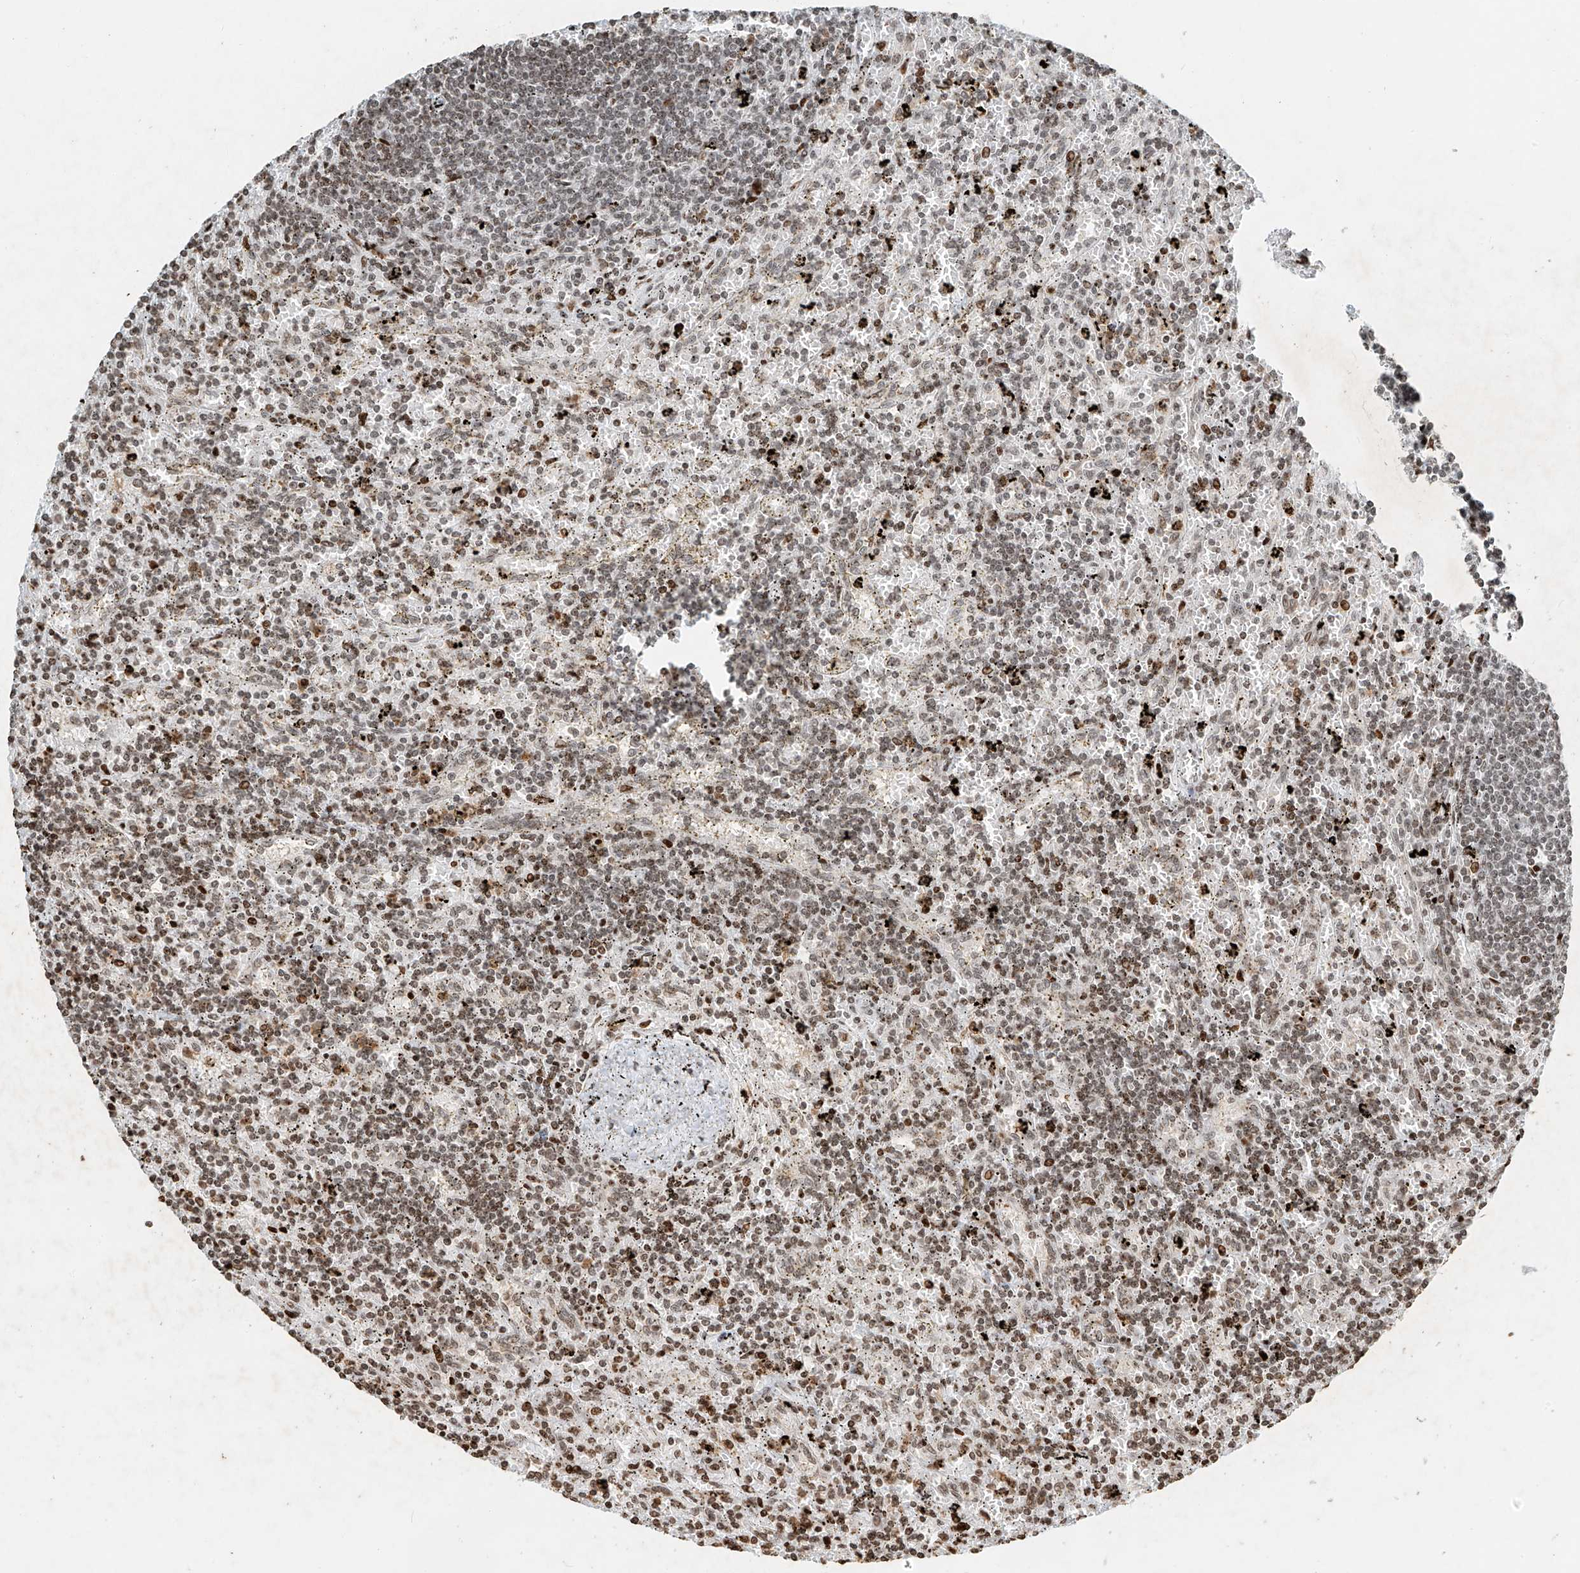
{"staining": {"intensity": "moderate", "quantity": ">75%", "location": "nuclear"}, "tissue": "lymphoma", "cell_type": "Tumor cells", "image_type": "cancer", "snomed": [{"axis": "morphology", "description": "Malignant lymphoma, non-Hodgkin's type, Low grade"}, {"axis": "topography", "description": "Spleen"}], "caption": "Immunohistochemical staining of lymphoma displays moderate nuclear protein expression in about >75% of tumor cells.", "gene": "C17orf58", "patient": {"sex": "male", "age": 76}}